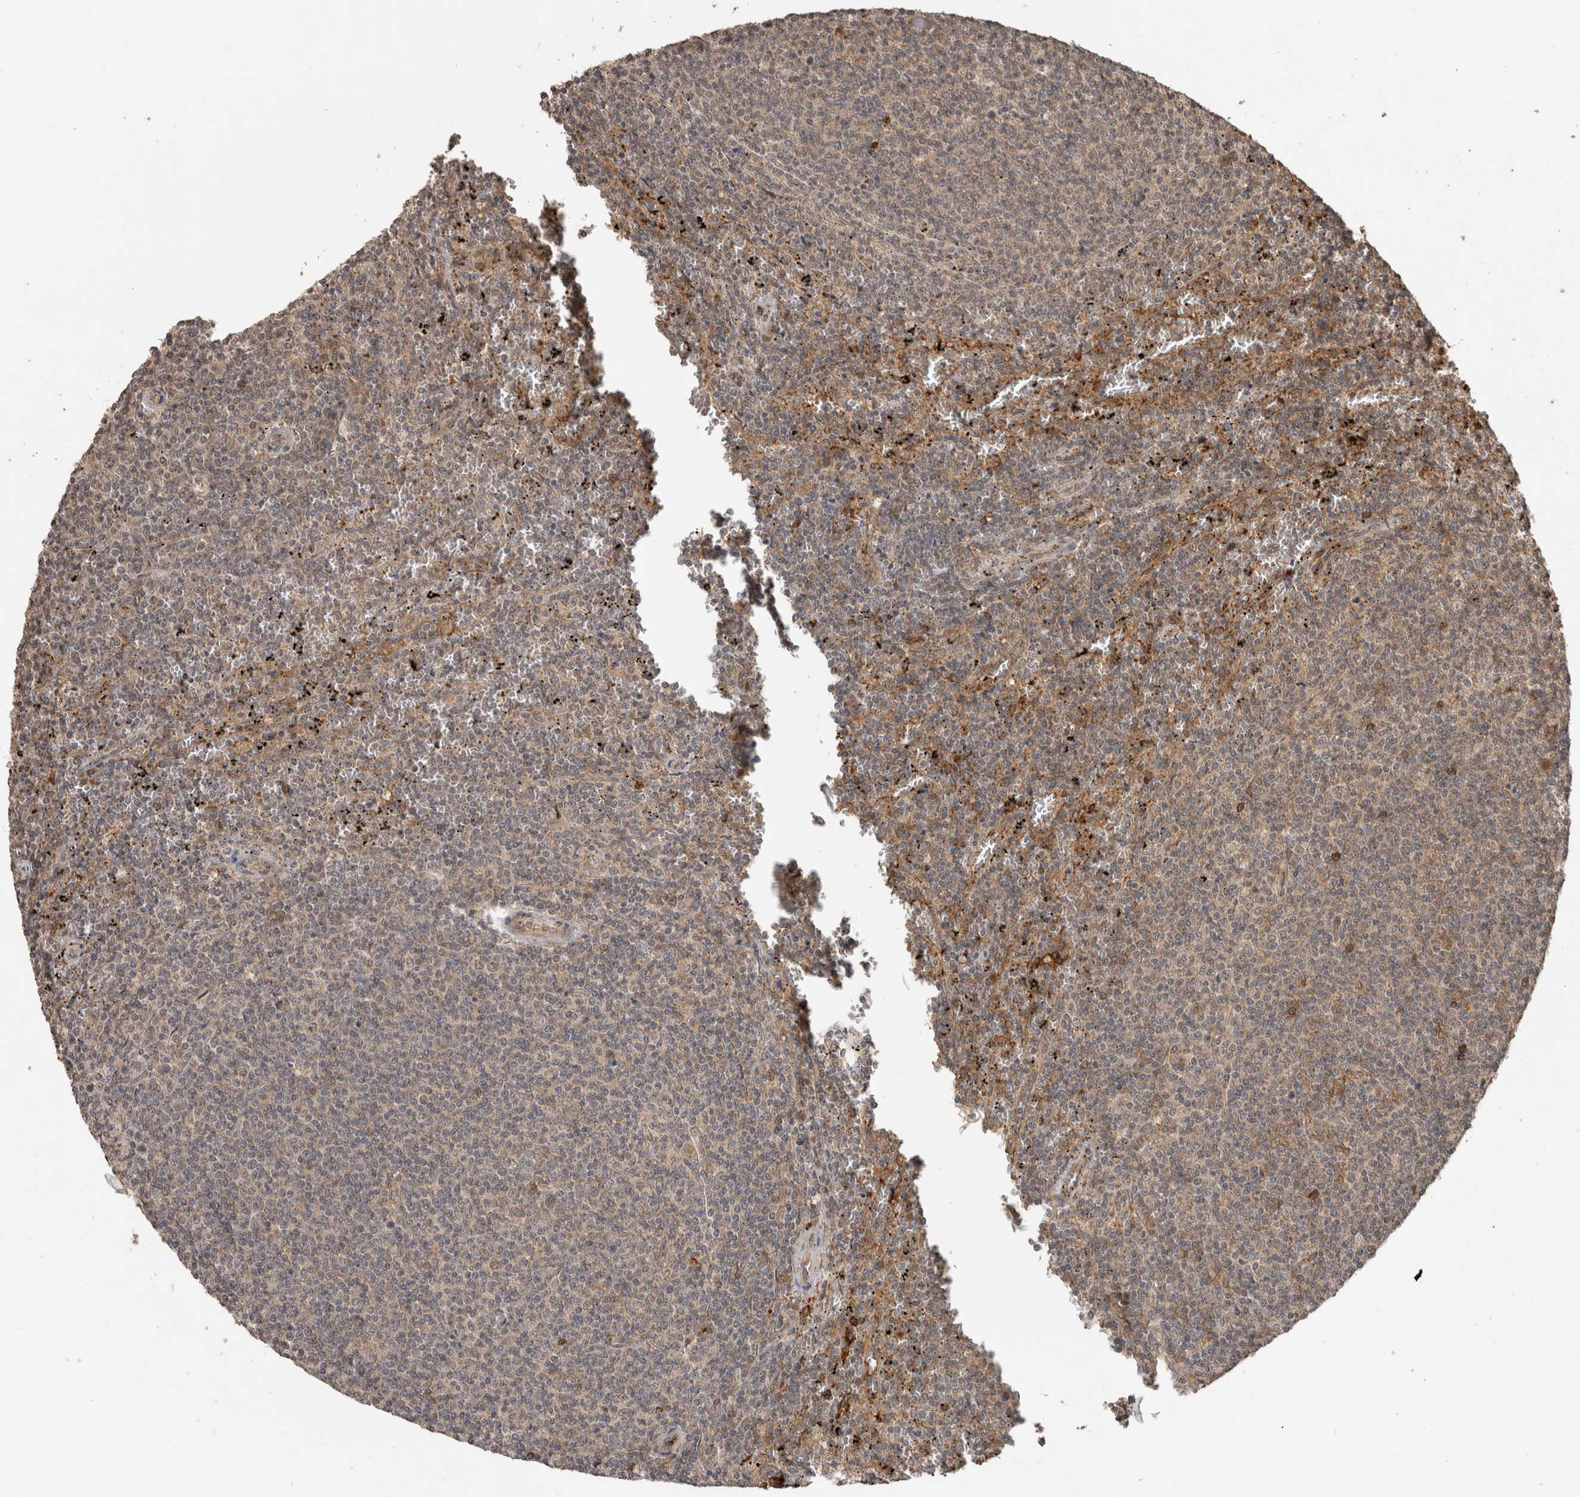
{"staining": {"intensity": "weak", "quantity": "25%-75%", "location": "cytoplasmic/membranous"}, "tissue": "lymphoma", "cell_type": "Tumor cells", "image_type": "cancer", "snomed": [{"axis": "morphology", "description": "Malignant lymphoma, non-Hodgkin's type, Low grade"}, {"axis": "topography", "description": "Spleen"}], "caption": "Weak cytoplasmic/membranous protein expression is present in approximately 25%-75% of tumor cells in low-grade malignant lymphoma, non-Hodgkin's type. The staining is performed using DAB brown chromogen to label protein expression. The nuclei are counter-stained blue using hematoxylin.", "gene": "FAM3A", "patient": {"sex": "female", "age": 50}}